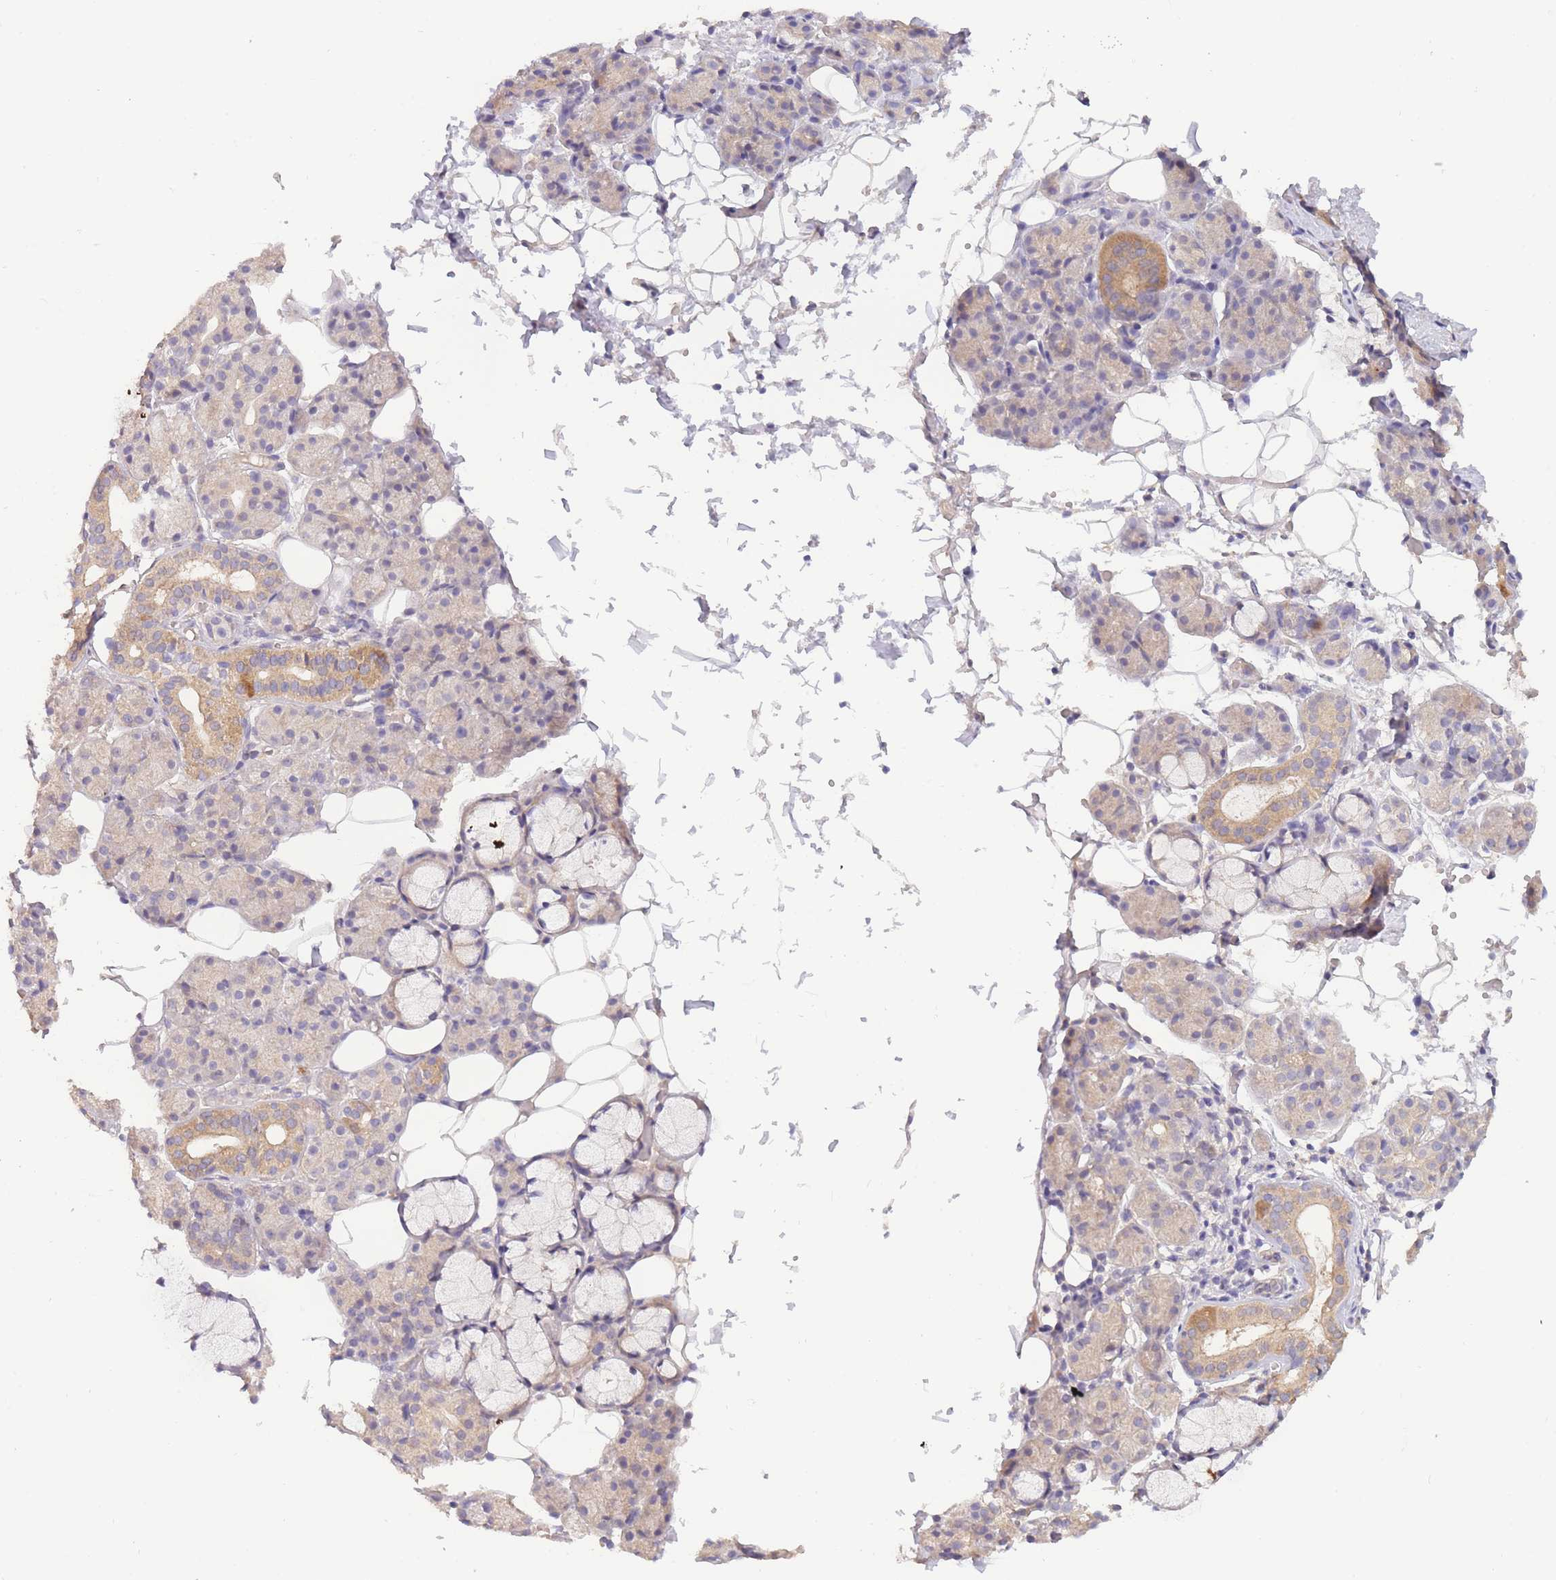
{"staining": {"intensity": "weak", "quantity": "25%-75%", "location": "cytoplasmic/membranous"}, "tissue": "salivary gland", "cell_type": "Glandular cells", "image_type": "normal", "snomed": [{"axis": "morphology", "description": "Normal tissue, NOS"}, {"axis": "topography", "description": "Salivary gland"}], "caption": "Salivary gland stained with immunohistochemistry shows weak cytoplasmic/membranous expression in approximately 25%-75% of glandular cells.", "gene": "NDUFAF5", "patient": {"sex": "male", "age": 63}}